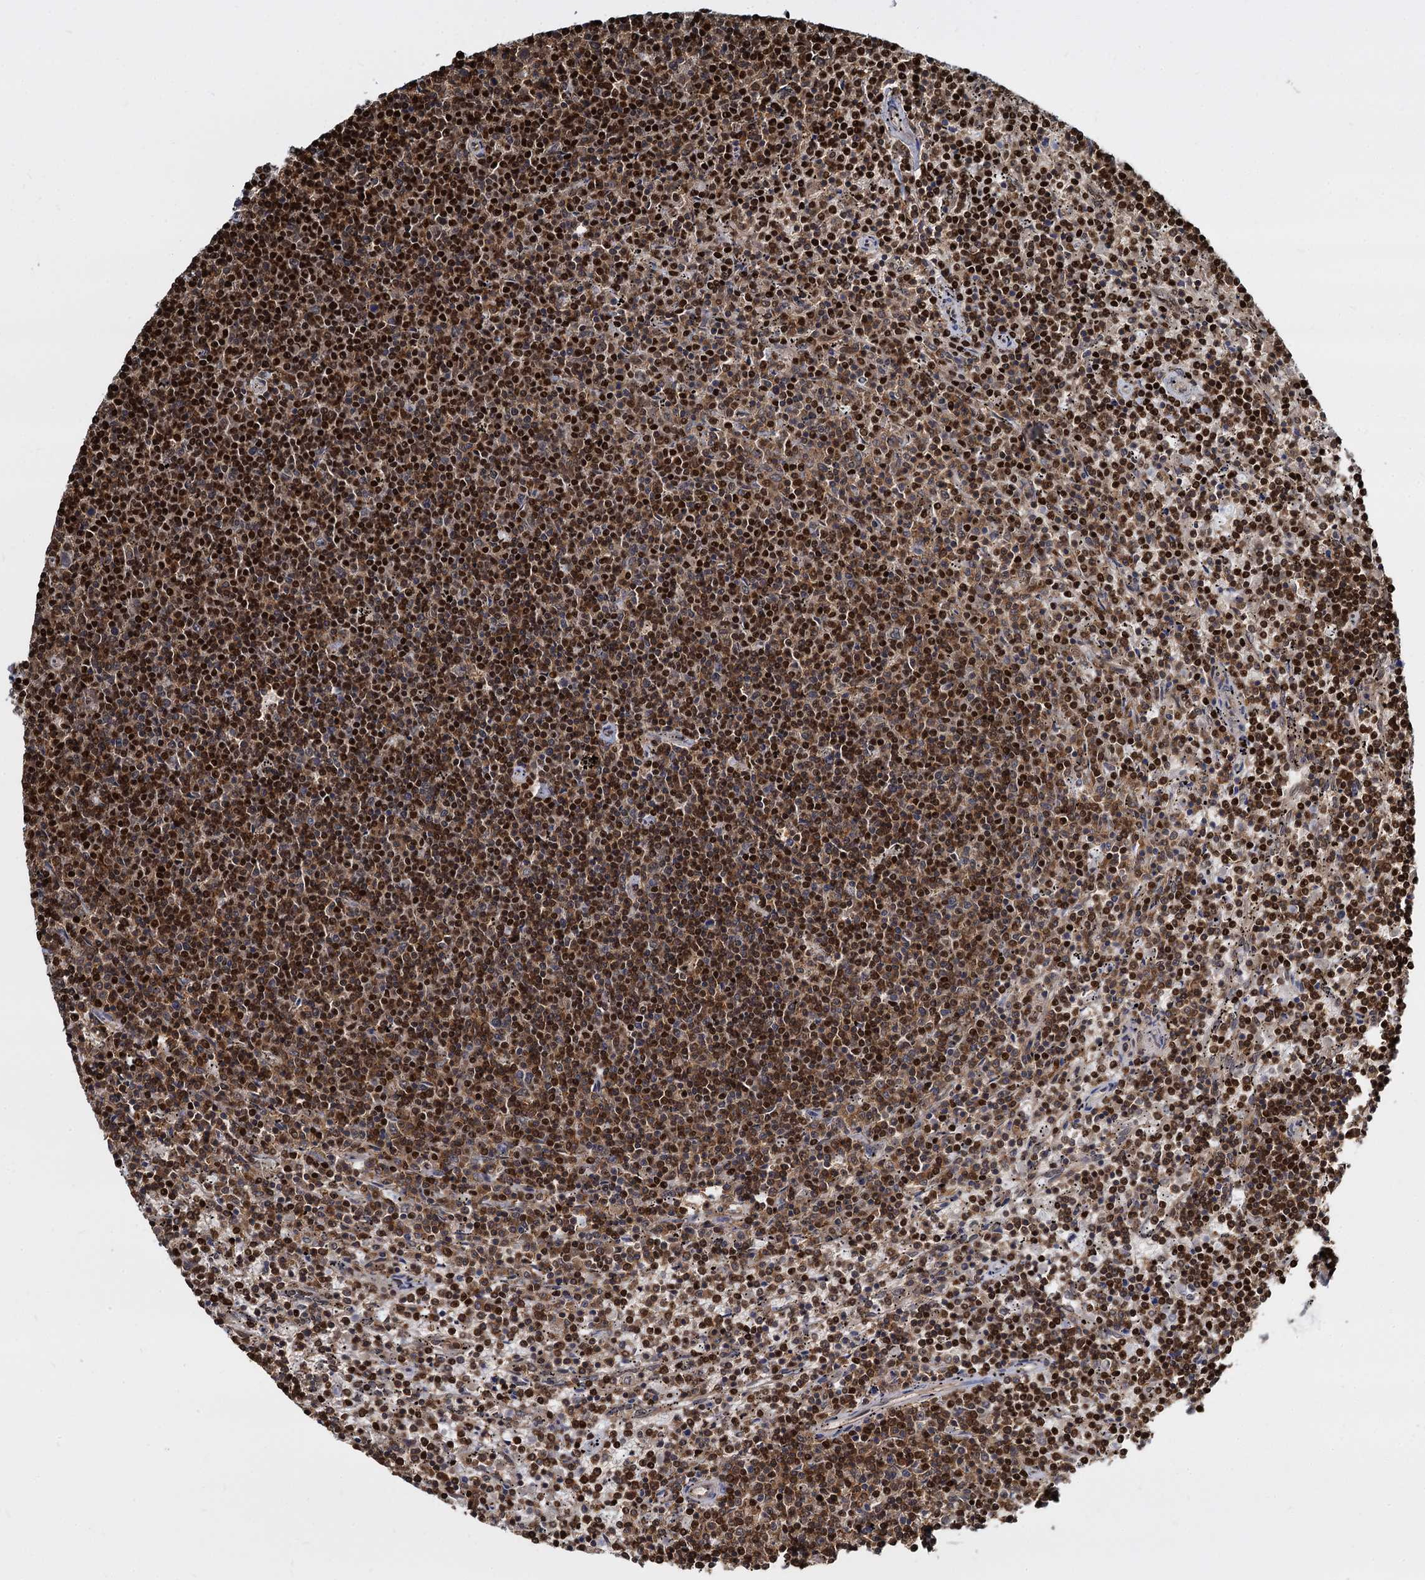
{"staining": {"intensity": "strong", "quantity": ">75%", "location": "nuclear"}, "tissue": "lymphoma", "cell_type": "Tumor cells", "image_type": "cancer", "snomed": [{"axis": "morphology", "description": "Malignant lymphoma, non-Hodgkin's type, Low grade"}, {"axis": "topography", "description": "Spleen"}], "caption": "There is high levels of strong nuclear expression in tumor cells of lymphoma, as demonstrated by immunohistochemical staining (brown color).", "gene": "DCPS", "patient": {"sex": "female", "age": 50}}